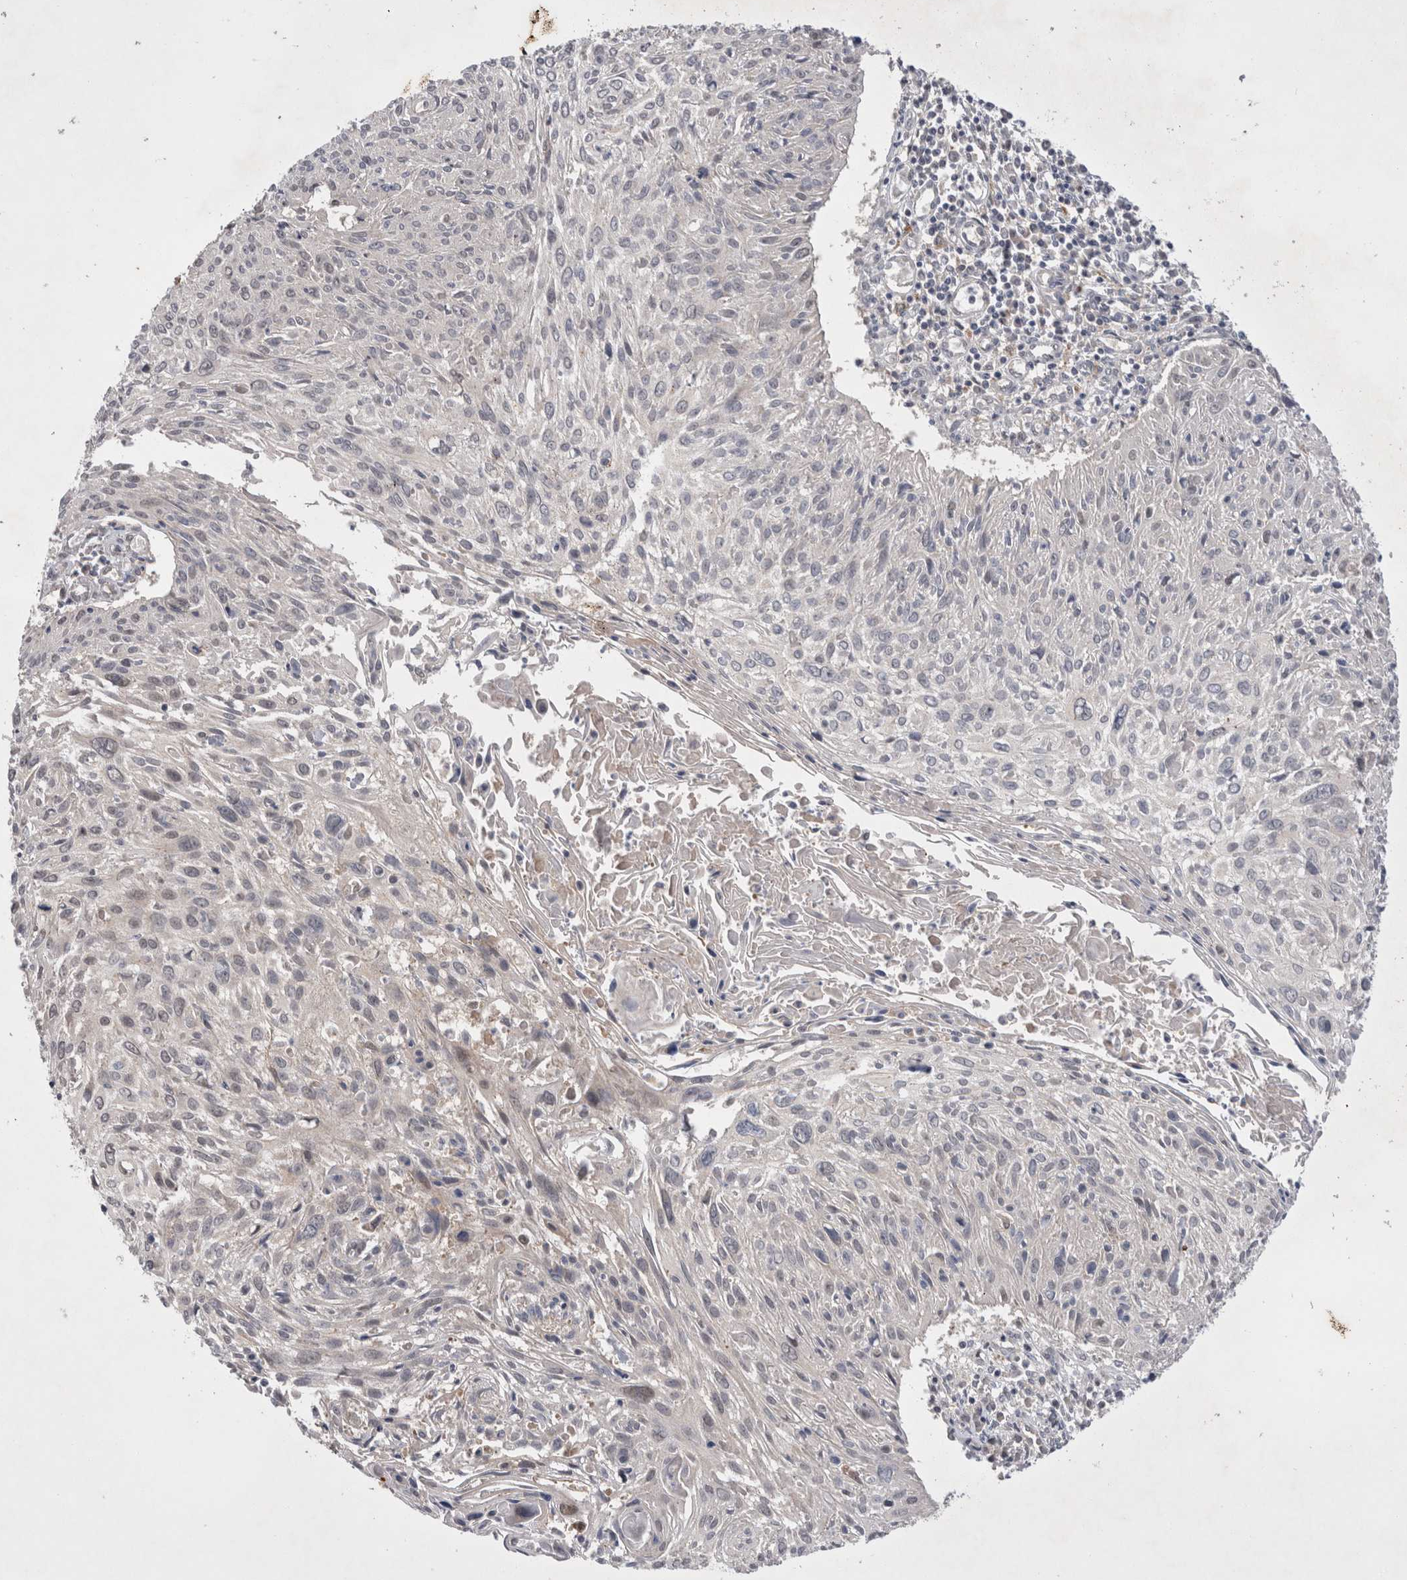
{"staining": {"intensity": "negative", "quantity": "none", "location": "none"}, "tissue": "cervical cancer", "cell_type": "Tumor cells", "image_type": "cancer", "snomed": [{"axis": "morphology", "description": "Squamous cell carcinoma, NOS"}, {"axis": "topography", "description": "Cervix"}], "caption": "DAB (3,3'-diaminobenzidine) immunohistochemical staining of human cervical cancer (squamous cell carcinoma) shows no significant positivity in tumor cells.", "gene": "MRPL37", "patient": {"sex": "female", "age": 51}}